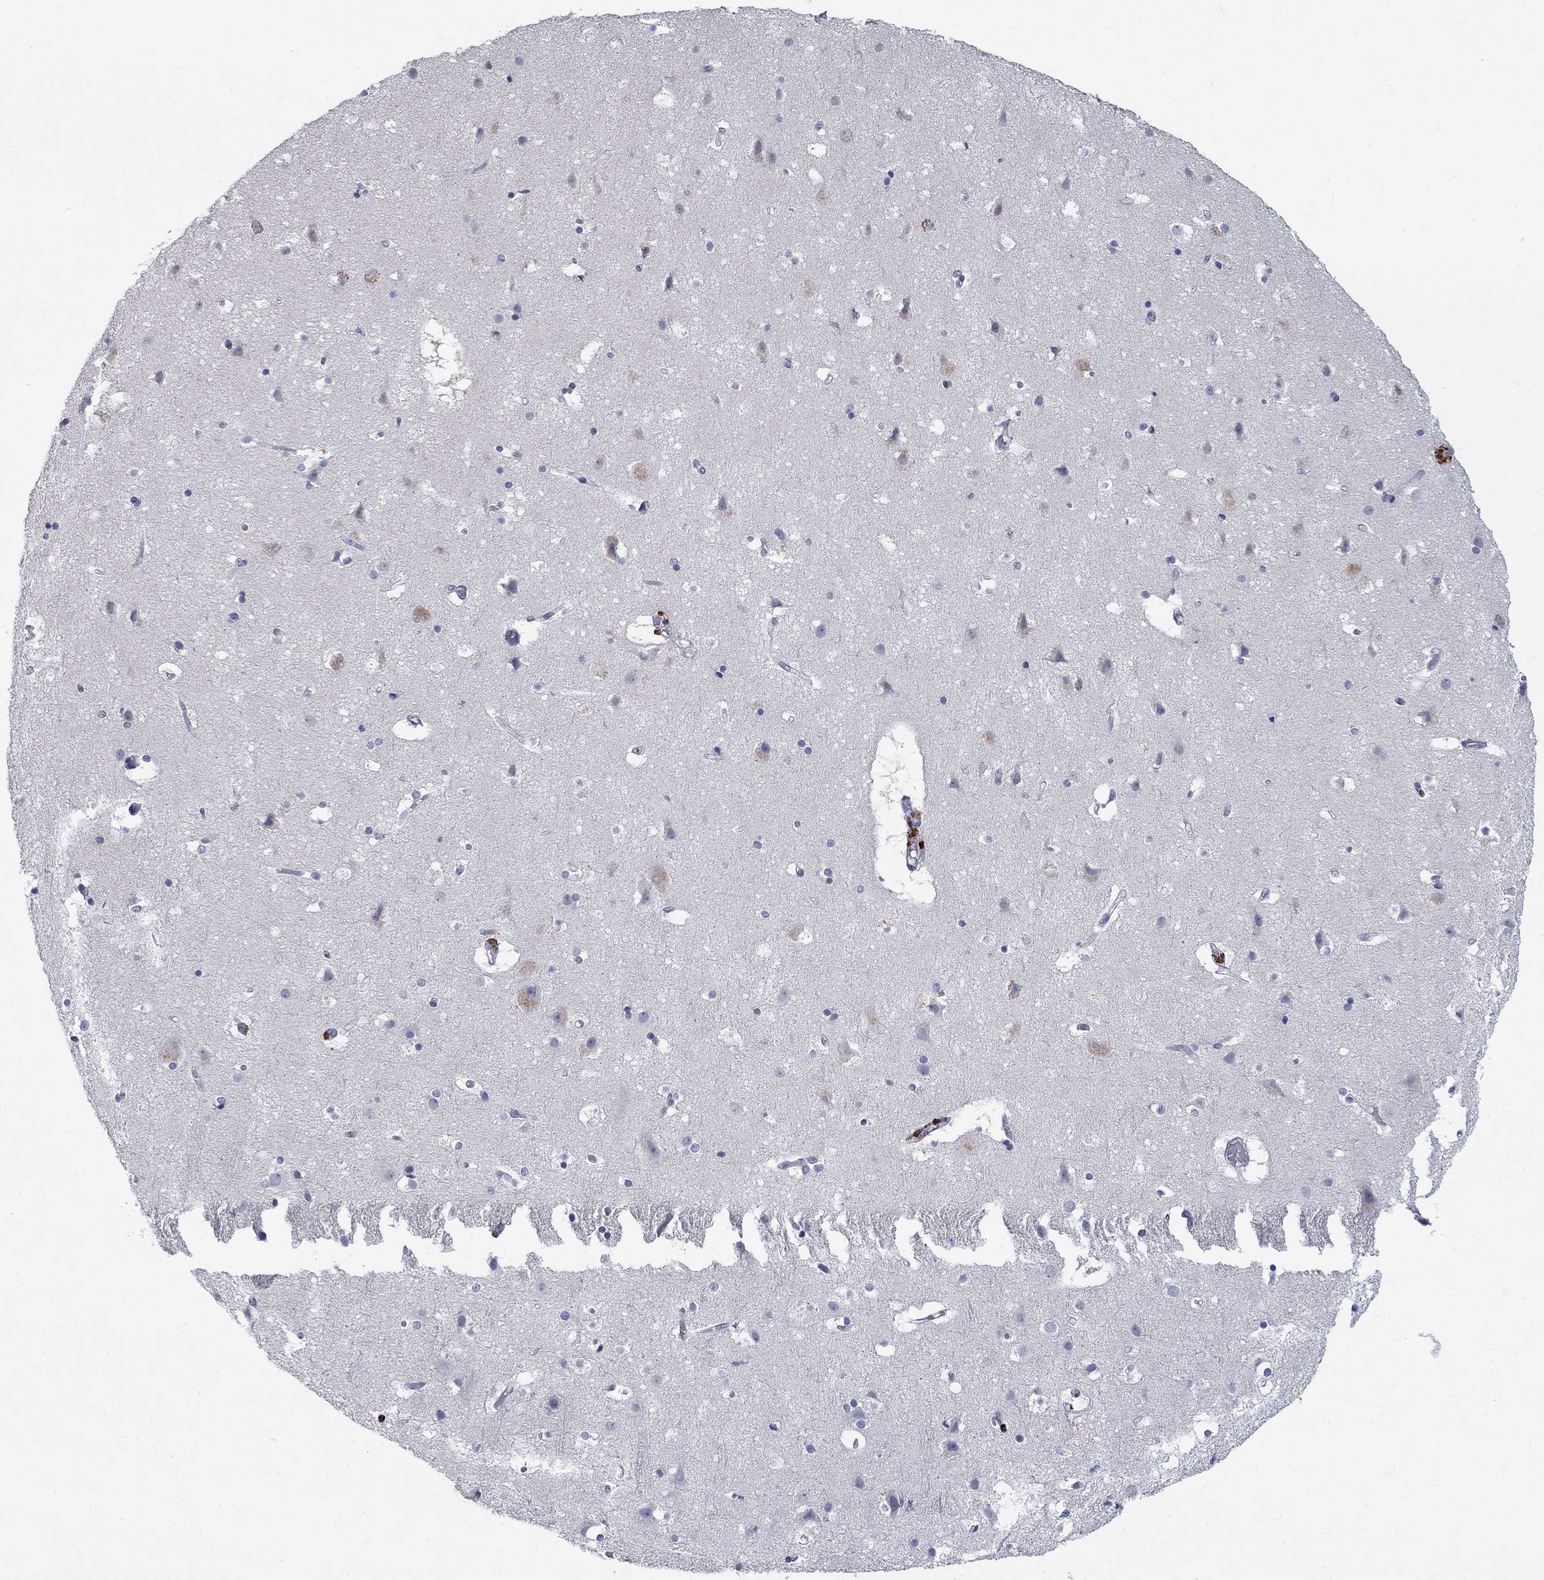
{"staining": {"intensity": "negative", "quantity": "none", "location": "none"}, "tissue": "cerebral cortex", "cell_type": "Endothelial cells", "image_type": "normal", "snomed": [{"axis": "morphology", "description": "Normal tissue, NOS"}, {"axis": "topography", "description": "Cerebral cortex"}], "caption": "The immunohistochemistry (IHC) histopathology image has no significant staining in endothelial cells of cerebral cortex. Nuclei are stained in blue.", "gene": "GZMA", "patient": {"sex": "female", "age": 52}}